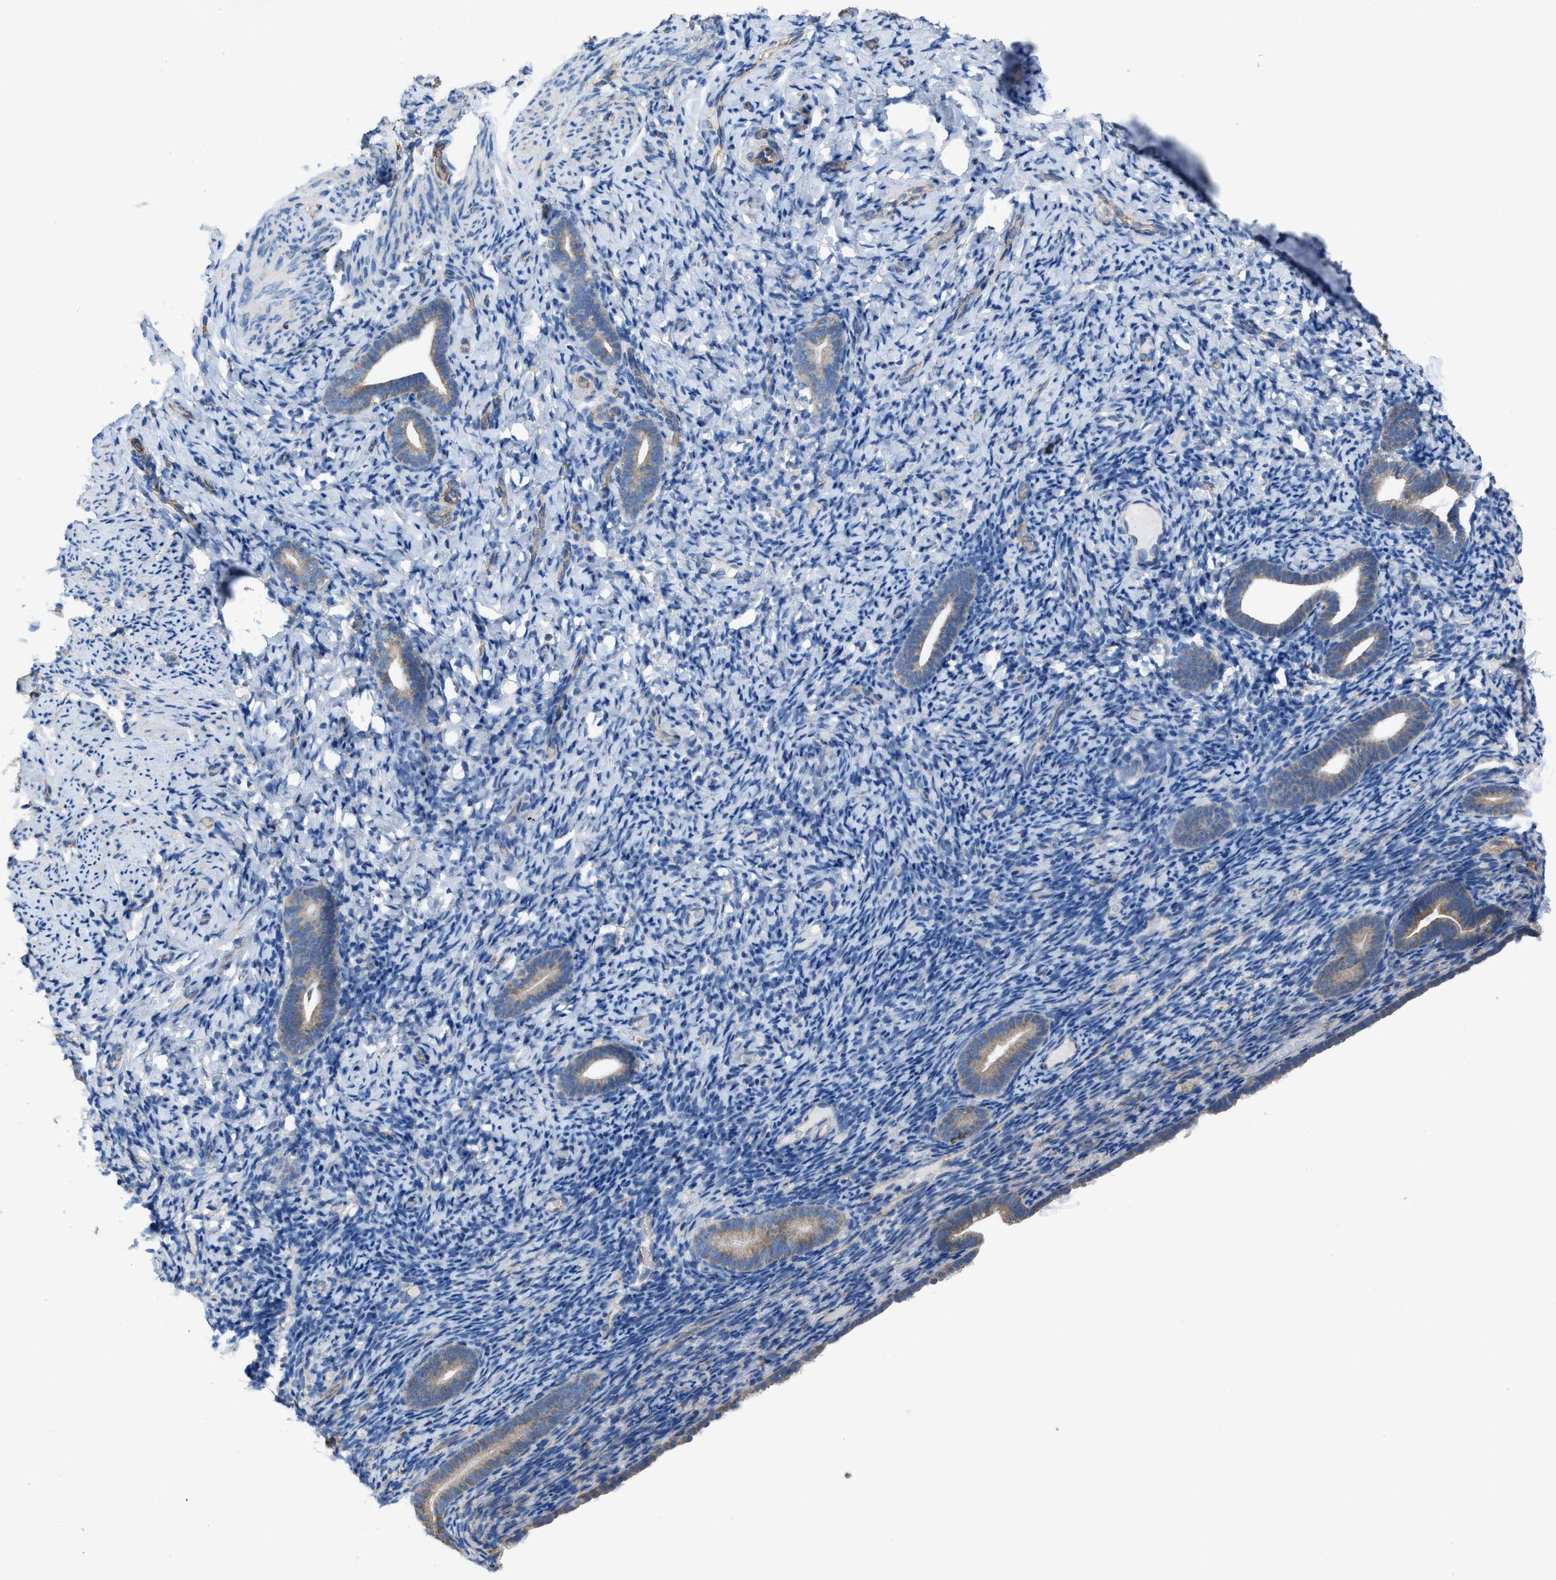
{"staining": {"intensity": "negative", "quantity": "none", "location": "none"}, "tissue": "endometrium", "cell_type": "Cells in endometrial stroma", "image_type": "normal", "snomed": [{"axis": "morphology", "description": "Normal tissue, NOS"}, {"axis": "topography", "description": "Endometrium"}], "caption": "This is an IHC photomicrograph of unremarkable endometrium. There is no positivity in cells in endometrial stroma.", "gene": "DOLPP1", "patient": {"sex": "female", "age": 51}}